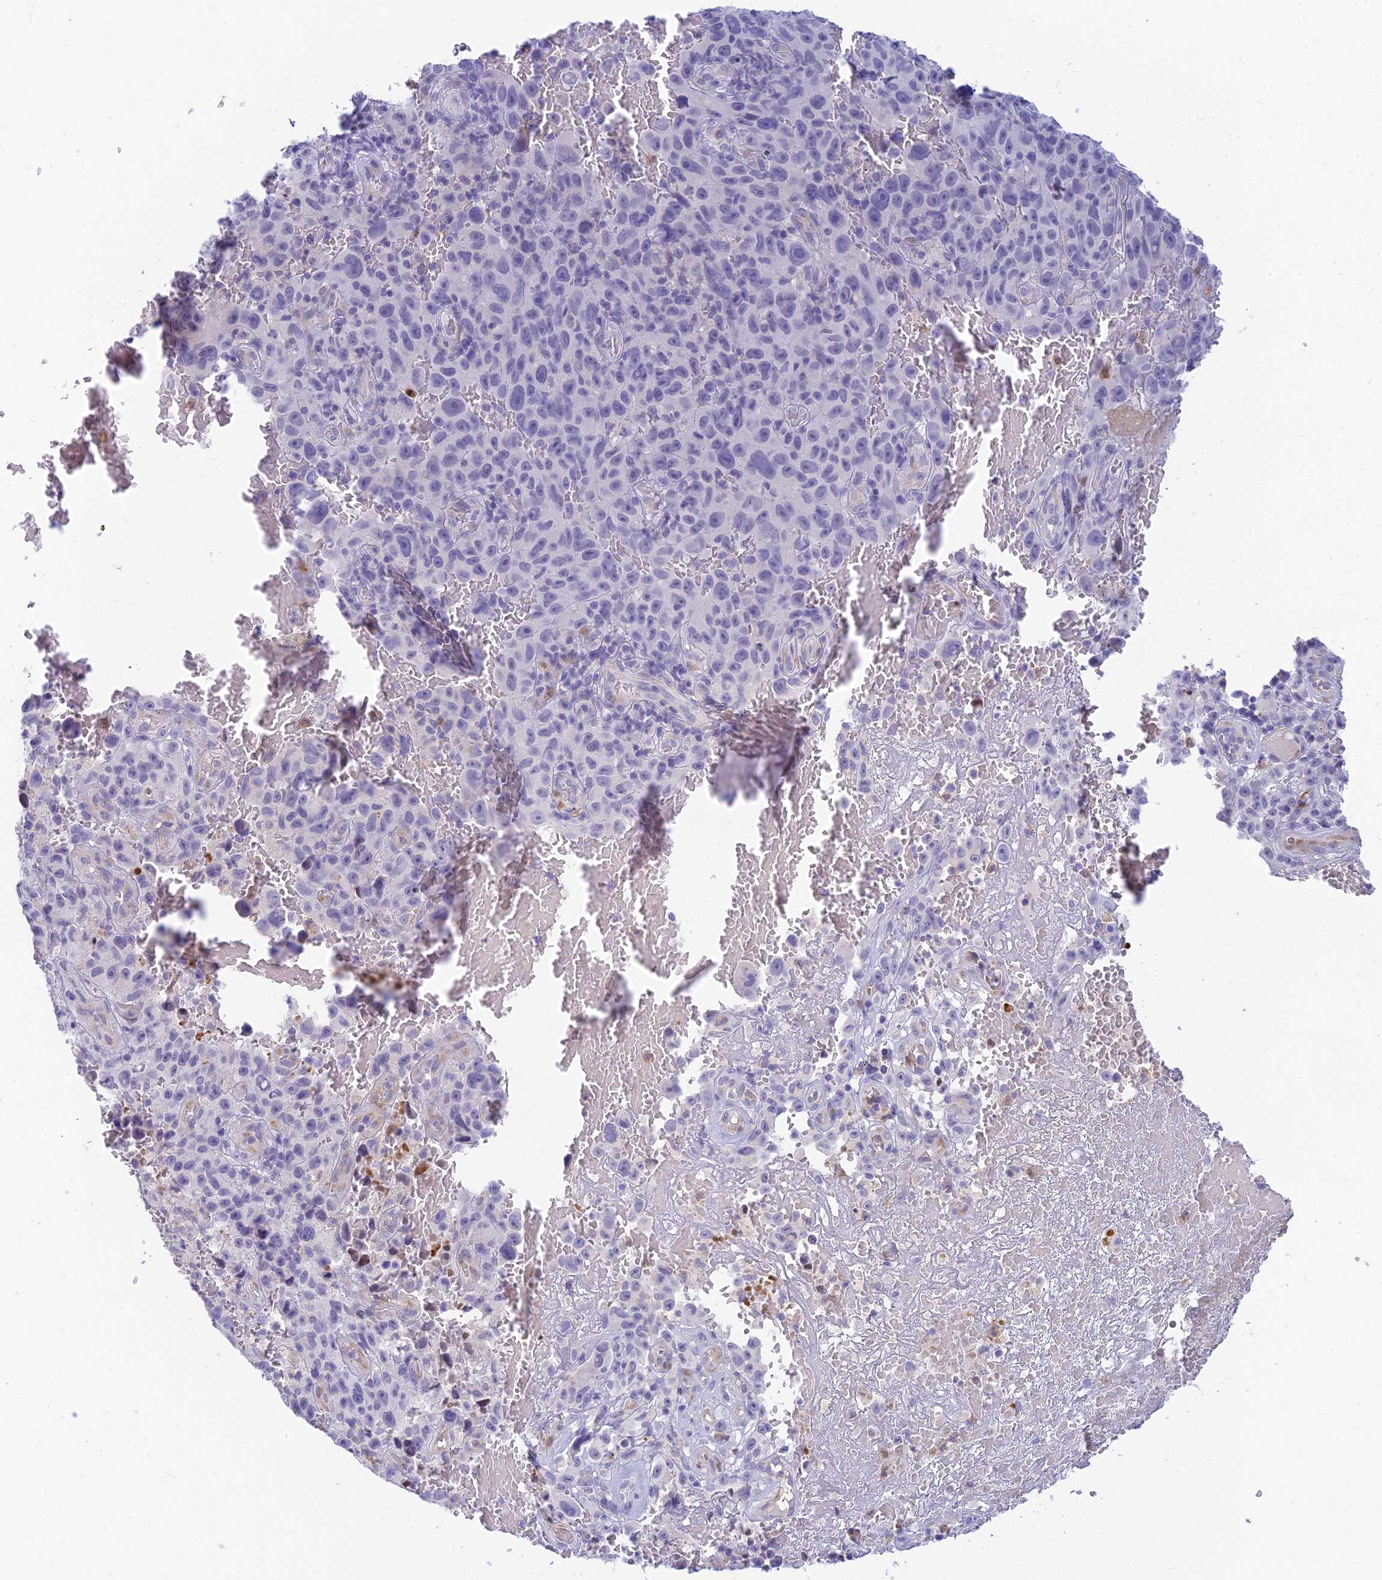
{"staining": {"intensity": "negative", "quantity": "none", "location": "none"}, "tissue": "melanoma", "cell_type": "Tumor cells", "image_type": "cancer", "snomed": [{"axis": "morphology", "description": "Malignant melanoma, NOS"}, {"axis": "topography", "description": "Skin"}], "caption": "An immunohistochemistry (IHC) histopathology image of malignant melanoma is shown. There is no staining in tumor cells of malignant melanoma. The staining was performed using DAB to visualize the protein expression in brown, while the nuclei were stained in blue with hematoxylin (Magnification: 20x).", "gene": "INTS13", "patient": {"sex": "female", "age": 82}}